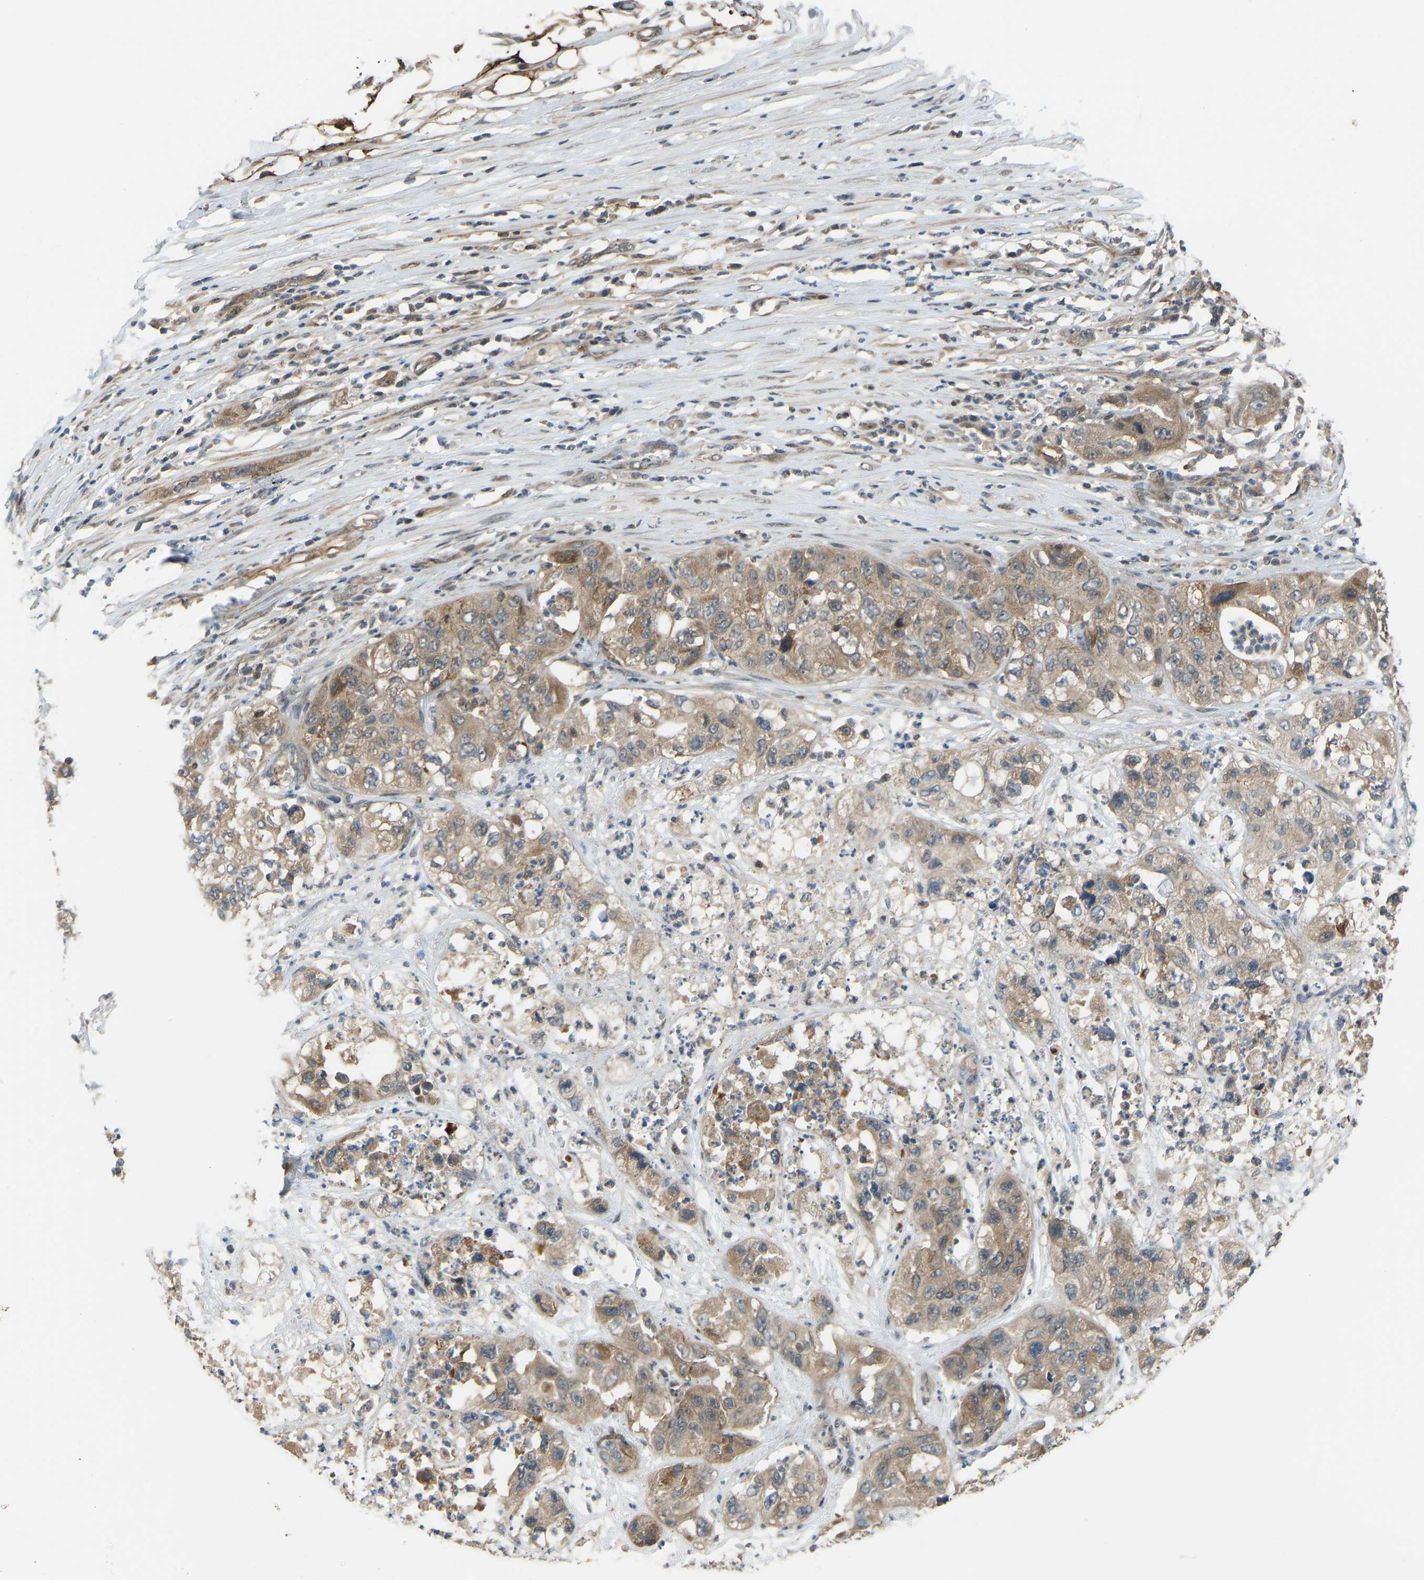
{"staining": {"intensity": "moderate", "quantity": ">75%", "location": "cytoplasmic/membranous"}, "tissue": "pancreatic cancer", "cell_type": "Tumor cells", "image_type": "cancer", "snomed": [{"axis": "morphology", "description": "Adenocarcinoma, NOS"}, {"axis": "topography", "description": "Pancreas"}], "caption": "Tumor cells exhibit medium levels of moderate cytoplasmic/membranous staining in about >75% of cells in pancreatic cancer. (Brightfield microscopy of DAB IHC at high magnification).", "gene": "CCT8", "patient": {"sex": "female", "age": 78}}